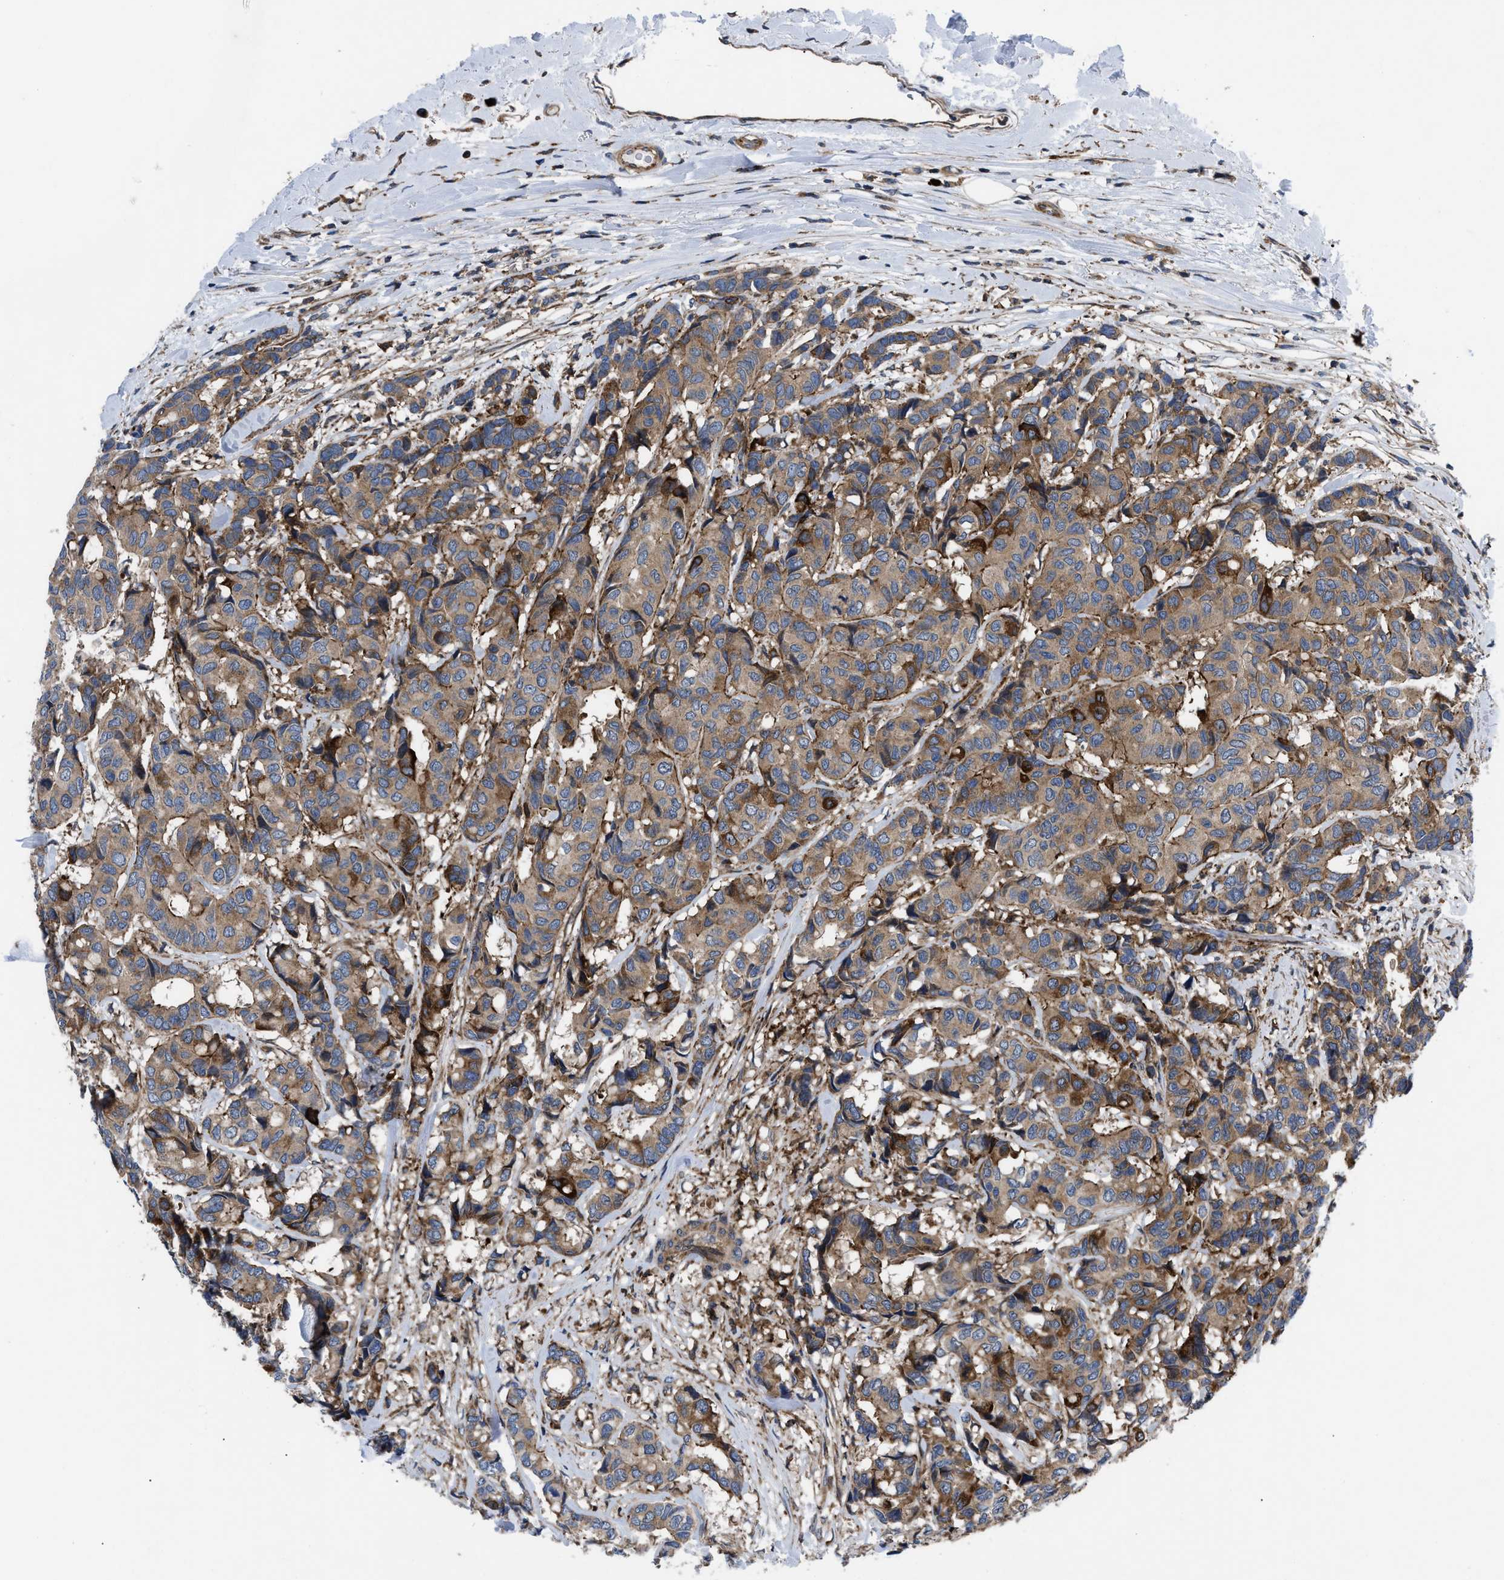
{"staining": {"intensity": "moderate", "quantity": ">75%", "location": "cytoplasmic/membranous"}, "tissue": "breast cancer", "cell_type": "Tumor cells", "image_type": "cancer", "snomed": [{"axis": "morphology", "description": "Duct carcinoma"}, {"axis": "topography", "description": "Breast"}], "caption": "Immunohistochemistry (IHC) of breast cancer (infiltrating ductal carcinoma) shows medium levels of moderate cytoplasmic/membranous expression in about >75% of tumor cells.", "gene": "SPAST", "patient": {"sex": "female", "age": 87}}